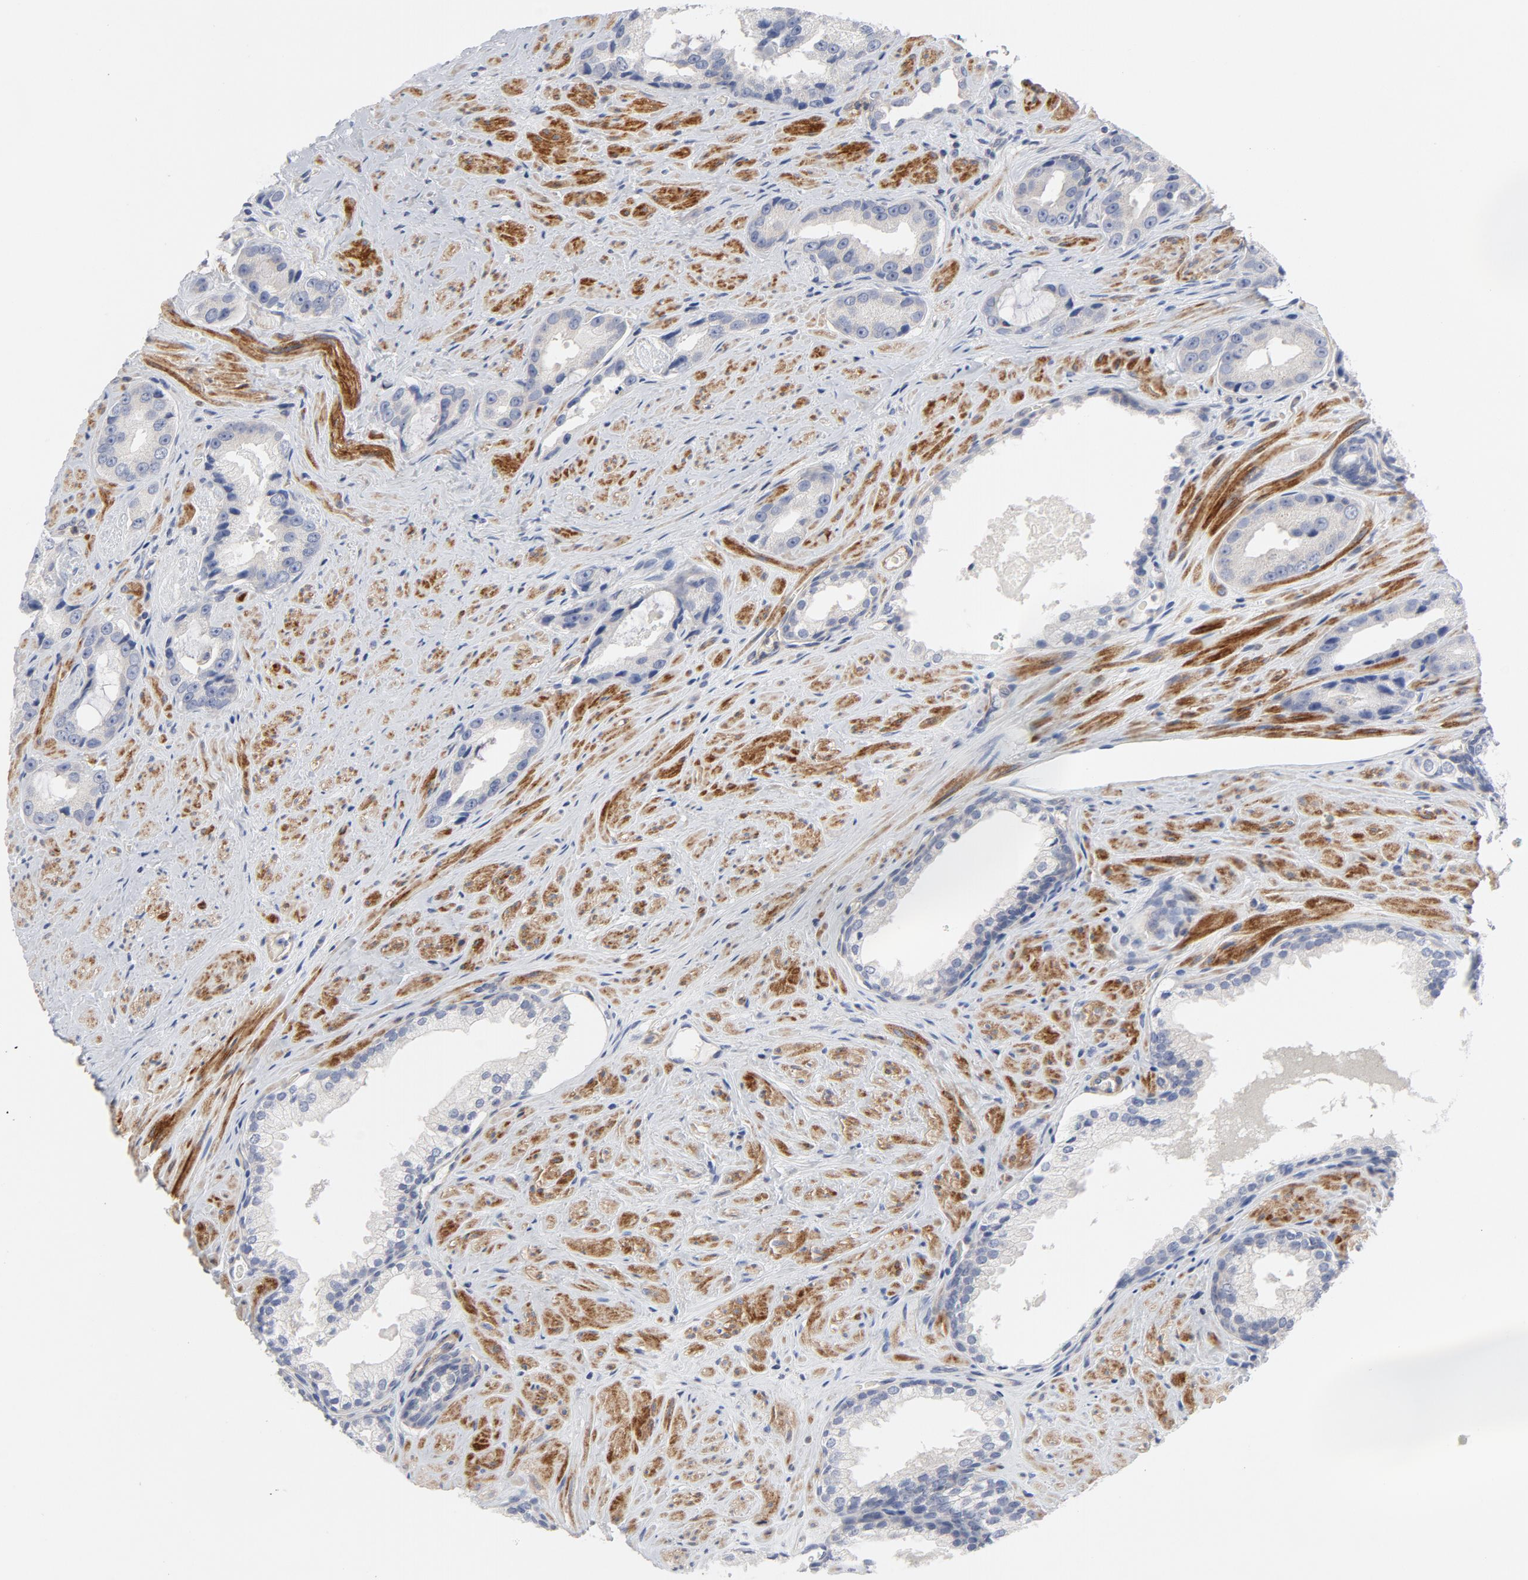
{"staining": {"intensity": "negative", "quantity": "none", "location": "none"}, "tissue": "prostate cancer", "cell_type": "Tumor cells", "image_type": "cancer", "snomed": [{"axis": "morphology", "description": "Adenocarcinoma, Medium grade"}, {"axis": "topography", "description": "Prostate"}], "caption": "Protein analysis of prostate cancer (medium-grade adenocarcinoma) demonstrates no significant expression in tumor cells.", "gene": "ROCK1", "patient": {"sex": "male", "age": 60}}